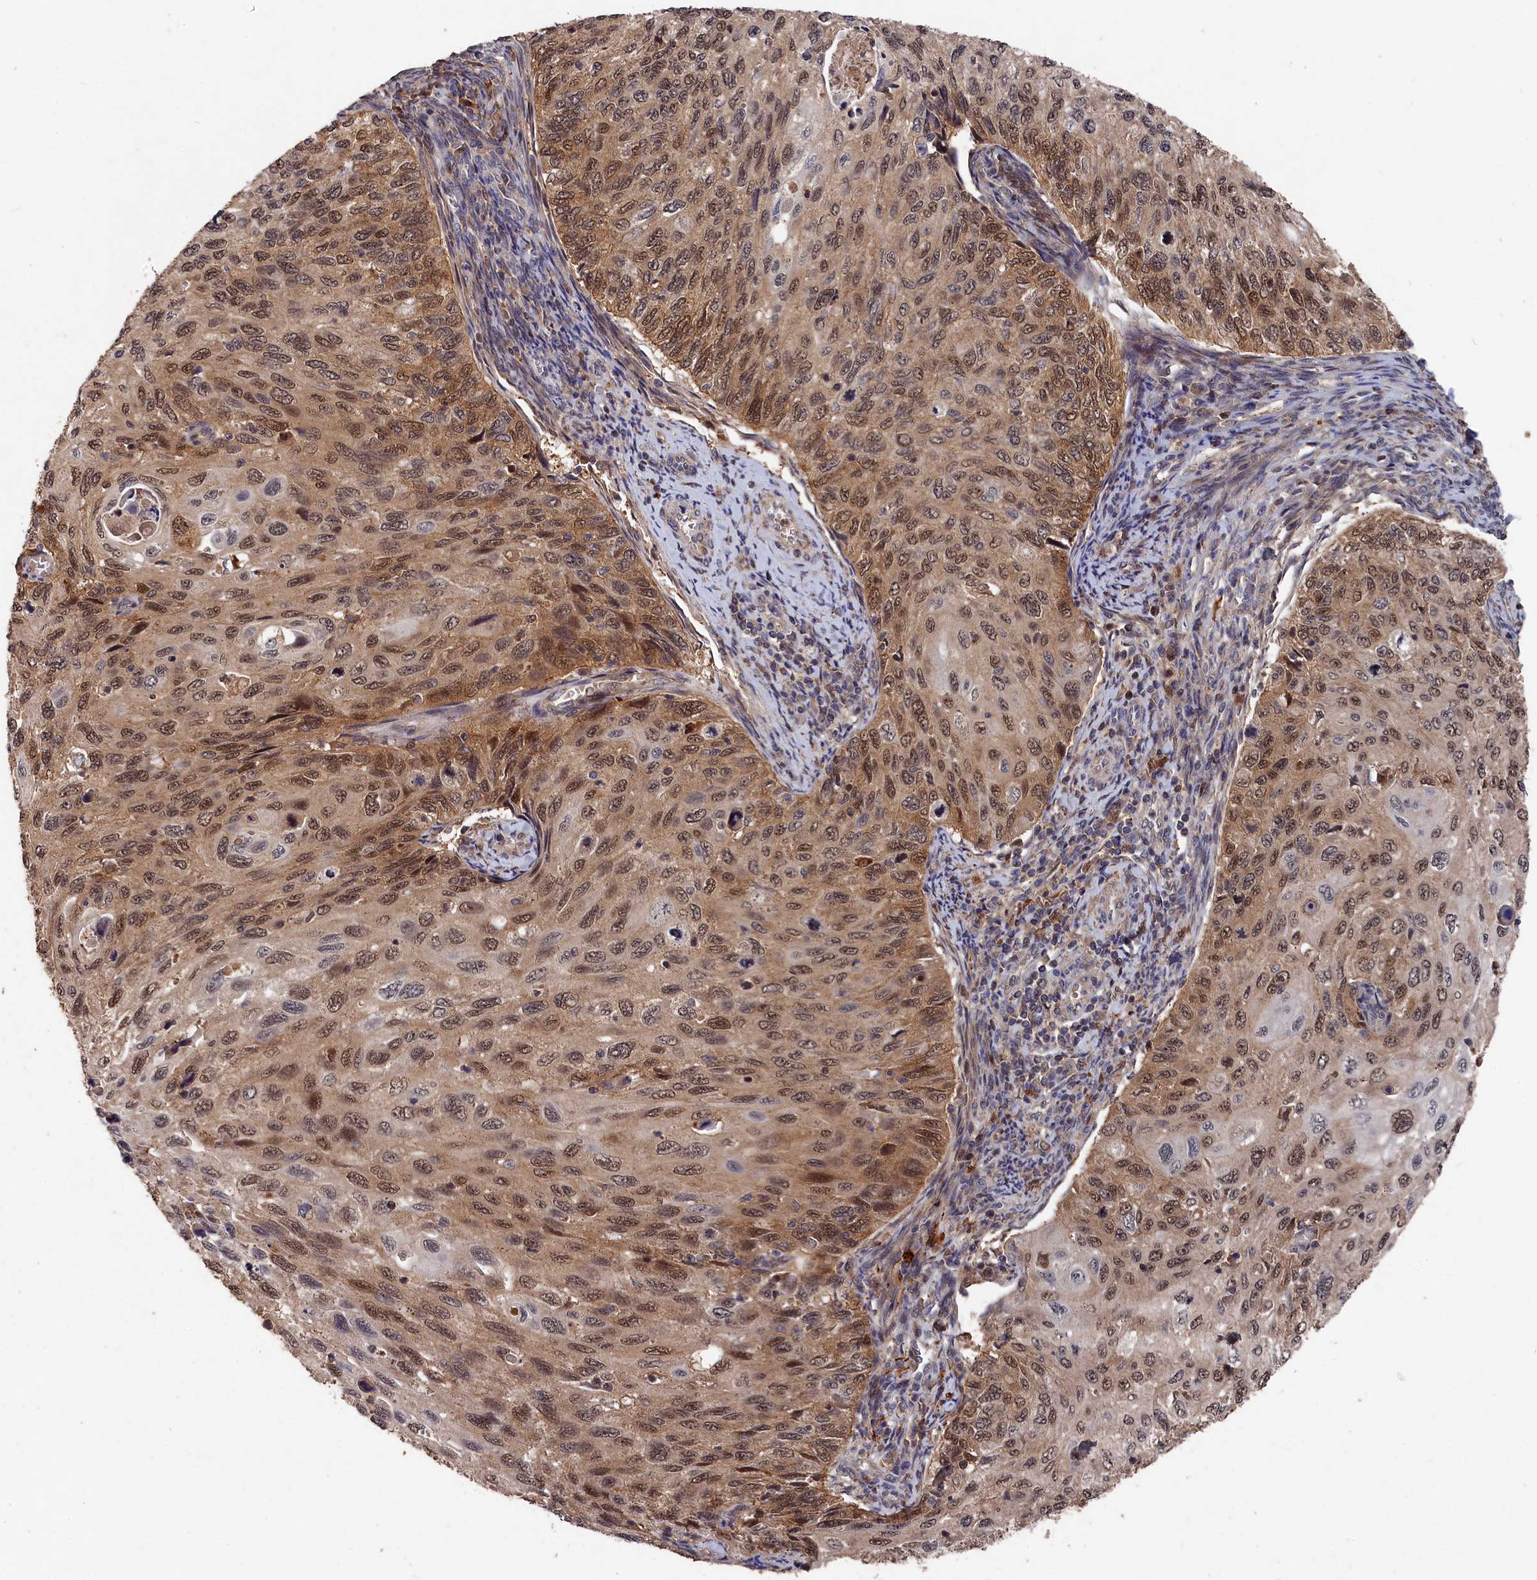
{"staining": {"intensity": "moderate", "quantity": ">75%", "location": "cytoplasmic/membranous,nuclear"}, "tissue": "cervical cancer", "cell_type": "Tumor cells", "image_type": "cancer", "snomed": [{"axis": "morphology", "description": "Squamous cell carcinoma, NOS"}, {"axis": "topography", "description": "Cervix"}], "caption": "A histopathology image of human cervical cancer stained for a protein shows moderate cytoplasmic/membranous and nuclear brown staining in tumor cells.", "gene": "RMI2", "patient": {"sex": "female", "age": 70}}